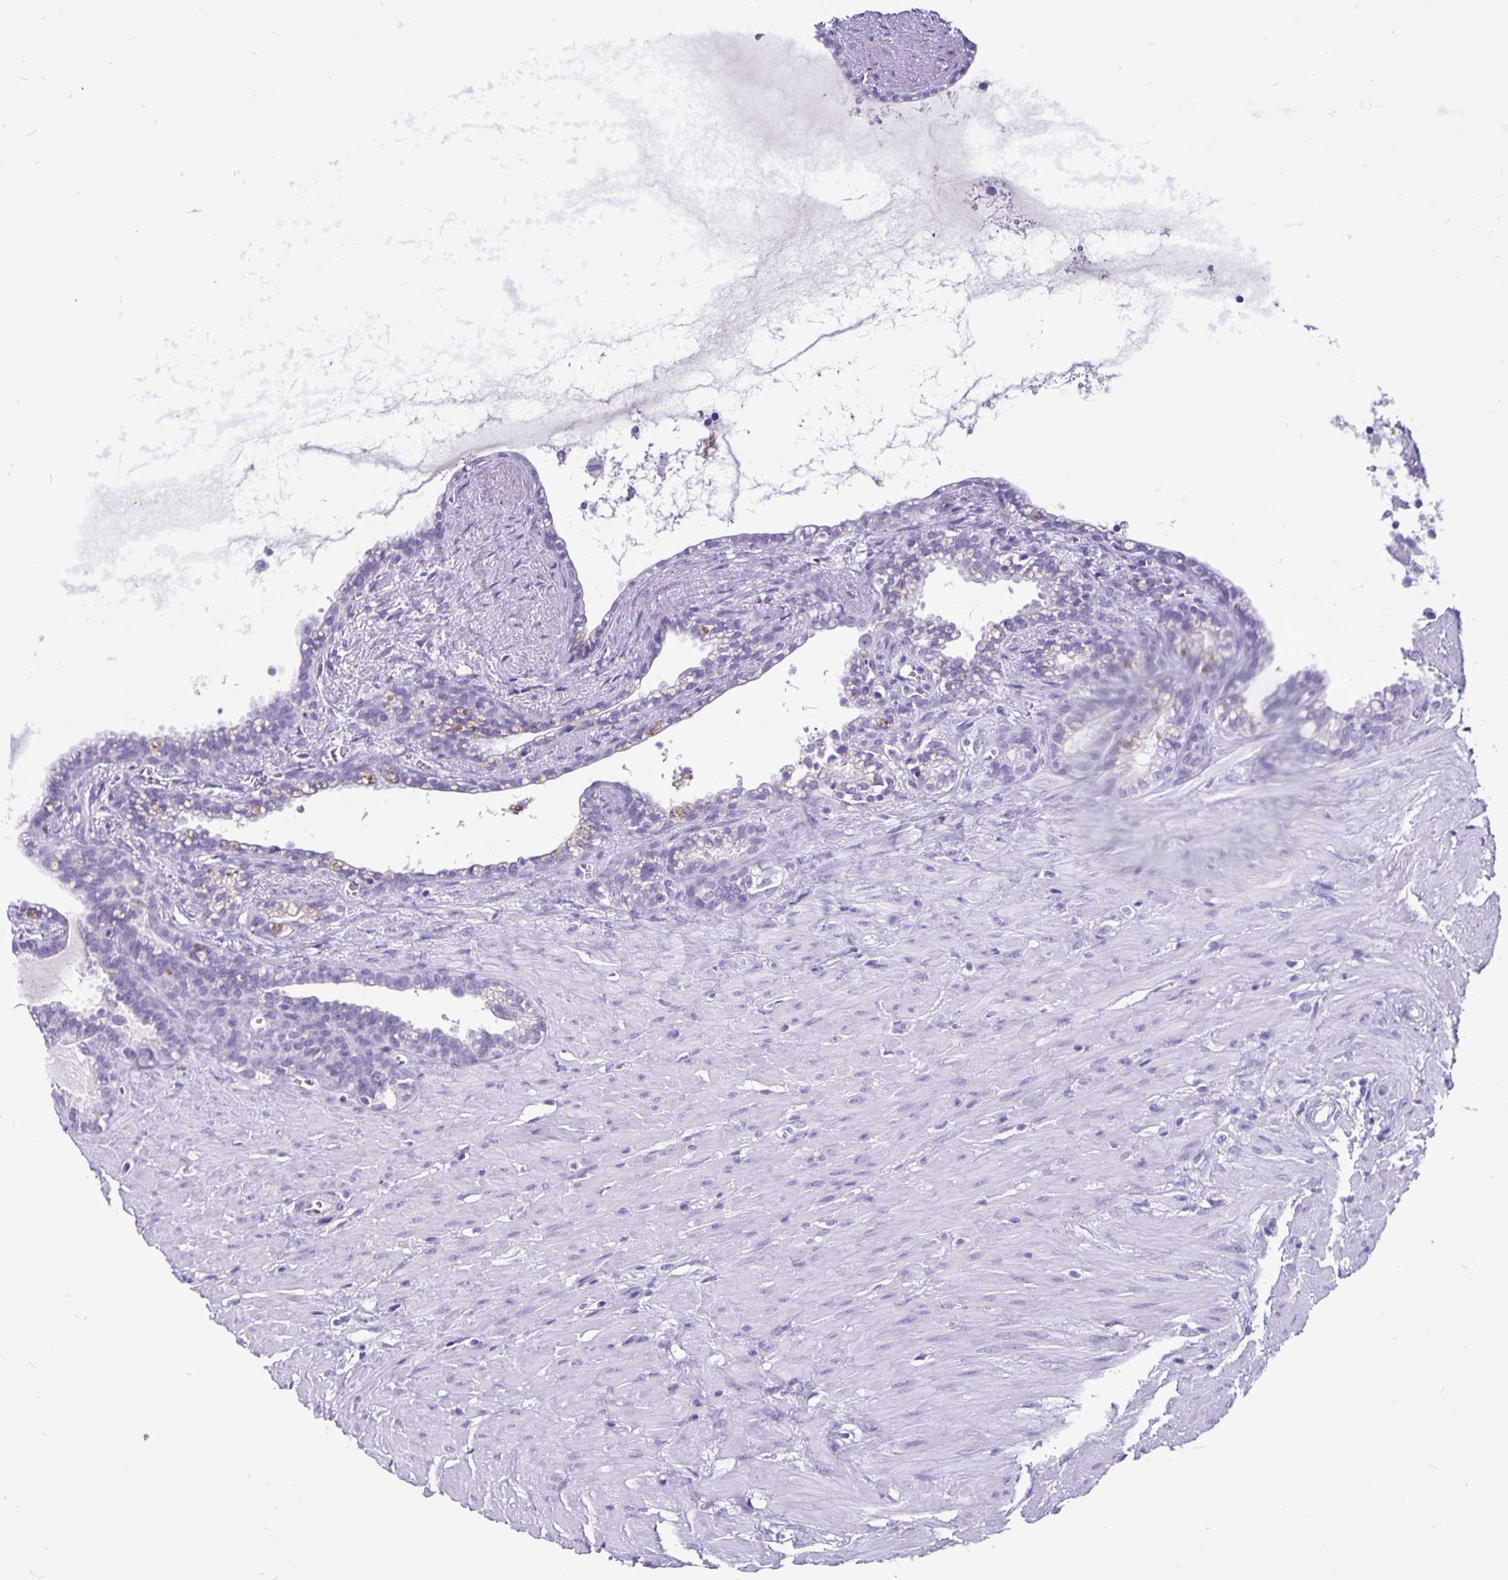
{"staining": {"intensity": "negative", "quantity": "none", "location": "none"}, "tissue": "seminal vesicle", "cell_type": "Glandular cells", "image_type": "normal", "snomed": [{"axis": "morphology", "description": "Normal tissue, NOS"}, {"axis": "topography", "description": "Seminal veicle"}], "caption": "Immunohistochemical staining of normal human seminal vesicle exhibits no significant positivity in glandular cells. The staining is performed using DAB brown chromogen with nuclei counter-stained in using hematoxylin.", "gene": "ODF3B", "patient": {"sex": "male", "age": 76}}